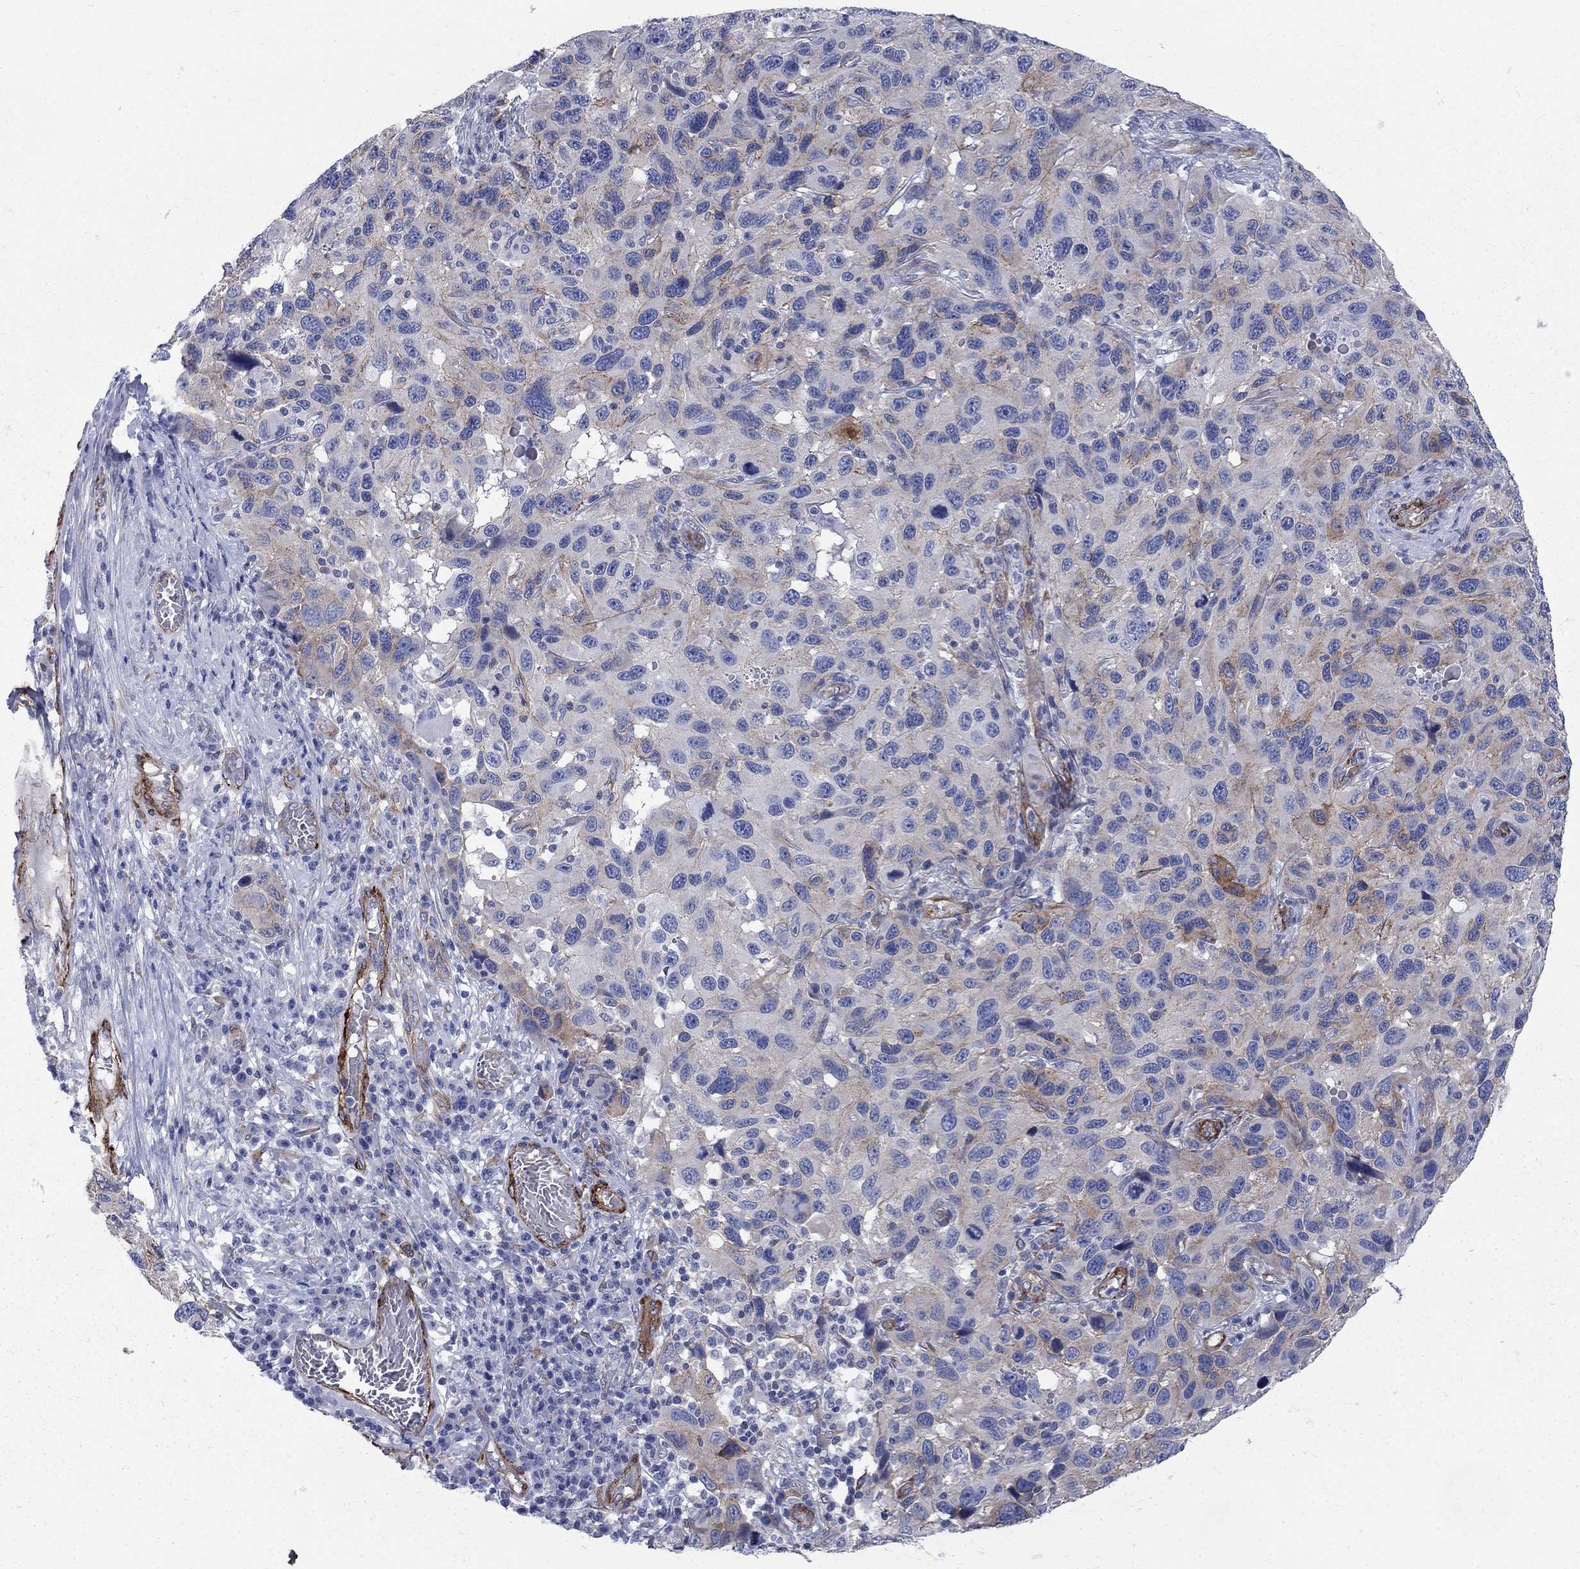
{"staining": {"intensity": "moderate", "quantity": "<25%", "location": "cytoplasmic/membranous"}, "tissue": "melanoma", "cell_type": "Tumor cells", "image_type": "cancer", "snomed": [{"axis": "morphology", "description": "Malignant melanoma, NOS"}, {"axis": "topography", "description": "Skin"}], "caption": "IHC micrograph of neoplastic tissue: human malignant melanoma stained using immunohistochemistry shows low levels of moderate protein expression localized specifically in the cytoplasmic/membranous of tumor cells, appearing as a cytoplasmic/membranous brown color.", "gene": "SEPTIN8", "patient": {"sex": "male", "age": 53}}